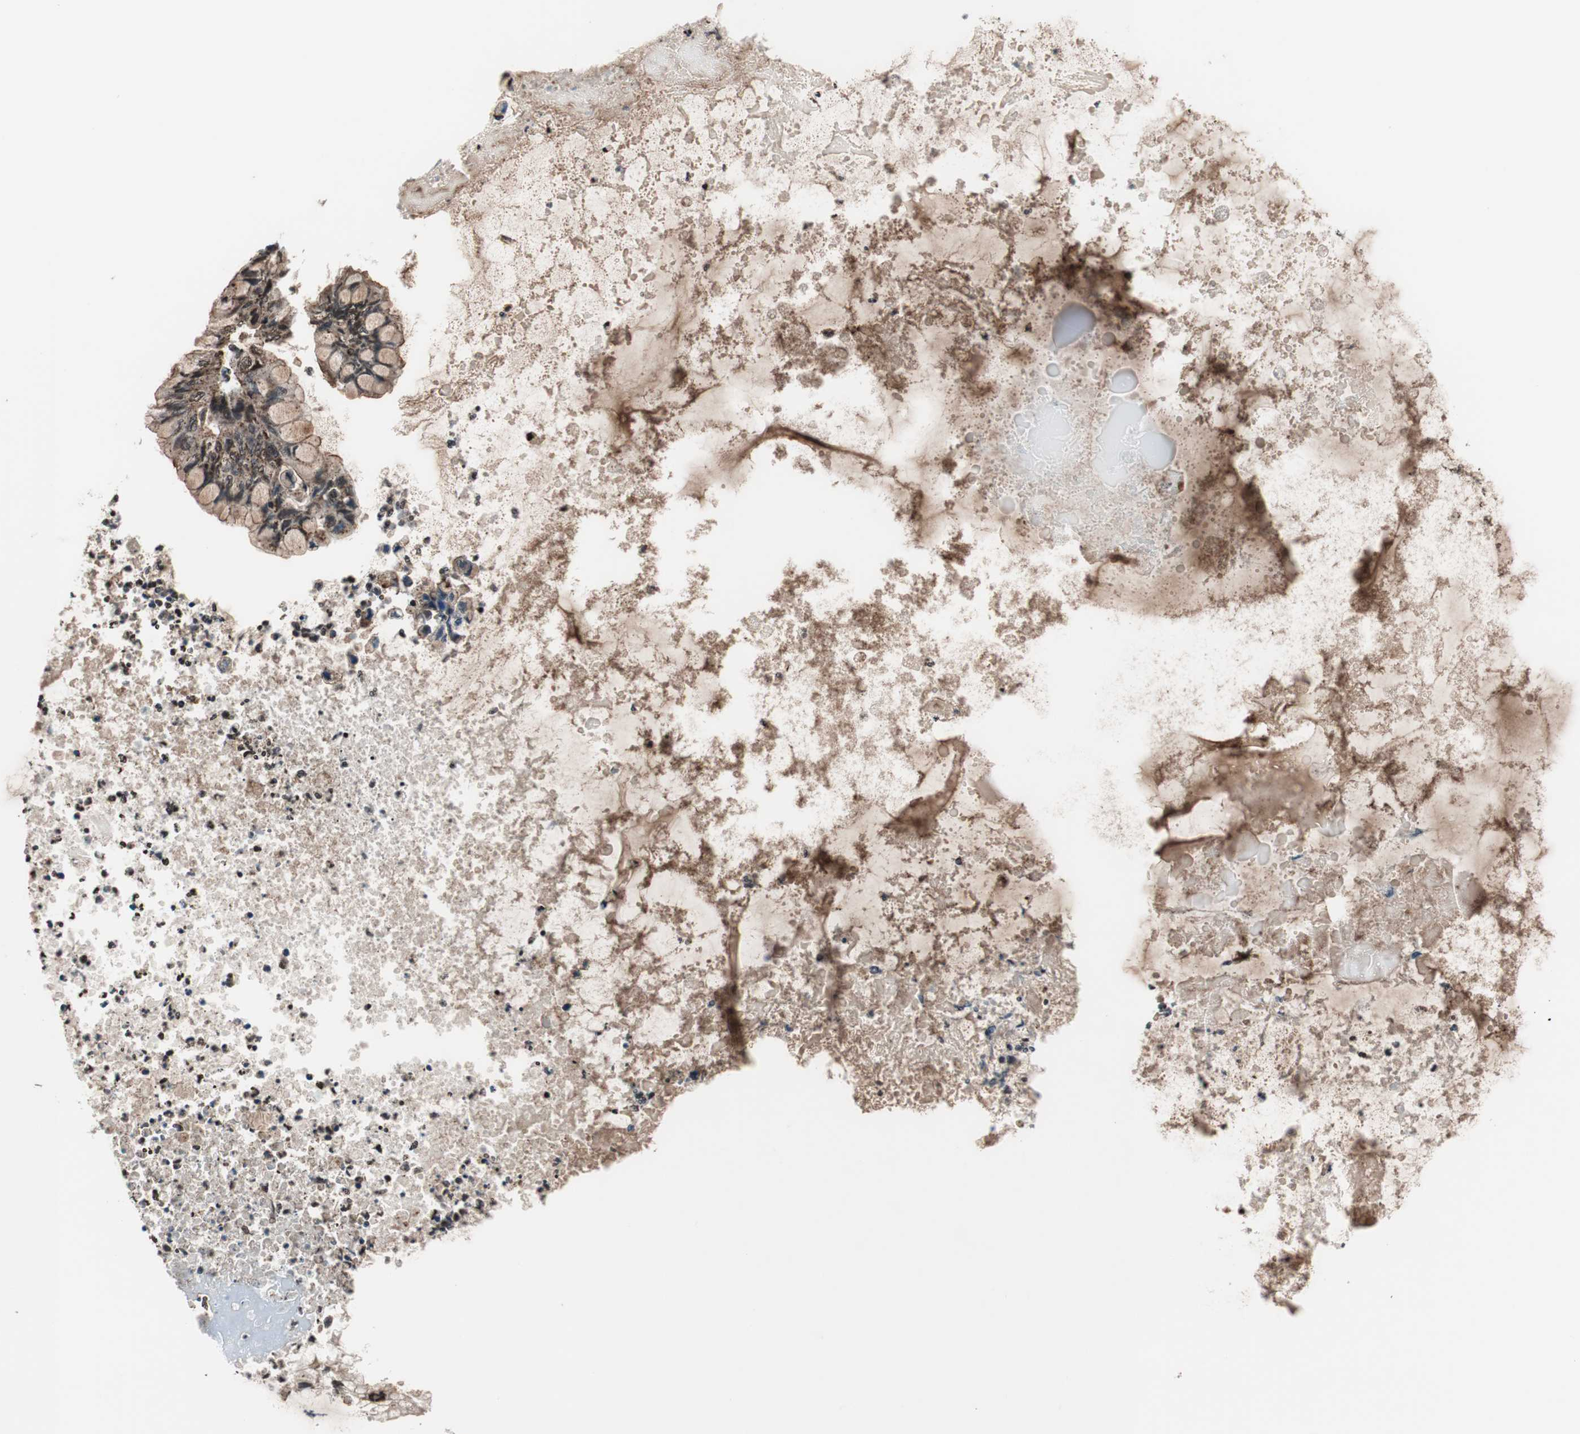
{"staining": {"intensity": "weak", "quantity": ">75%", "location": "cytoplasmic/membranous,nuclear"}, "tissue": "ovarian cancer", "cell_type": "Tumor cells", "image_type": "cancer", "snomed": [{"axis": "morphology", "description": "Cystadenocarcinoma, mucinous, NOS"}, {"axis": "topography", "description": "Ovary"}], "caption": "Immunohistochemistry (IHC) histopathology image of ovarian mucinous cystadenocarcinoma stained for a protein (brown), which displays low levels of weak cytoplasmic/membranous and nuclear positivity in approximately >75% of tumor cells.", "gene": "RFC1", "patient": {"sex": "female", "age": 80}}